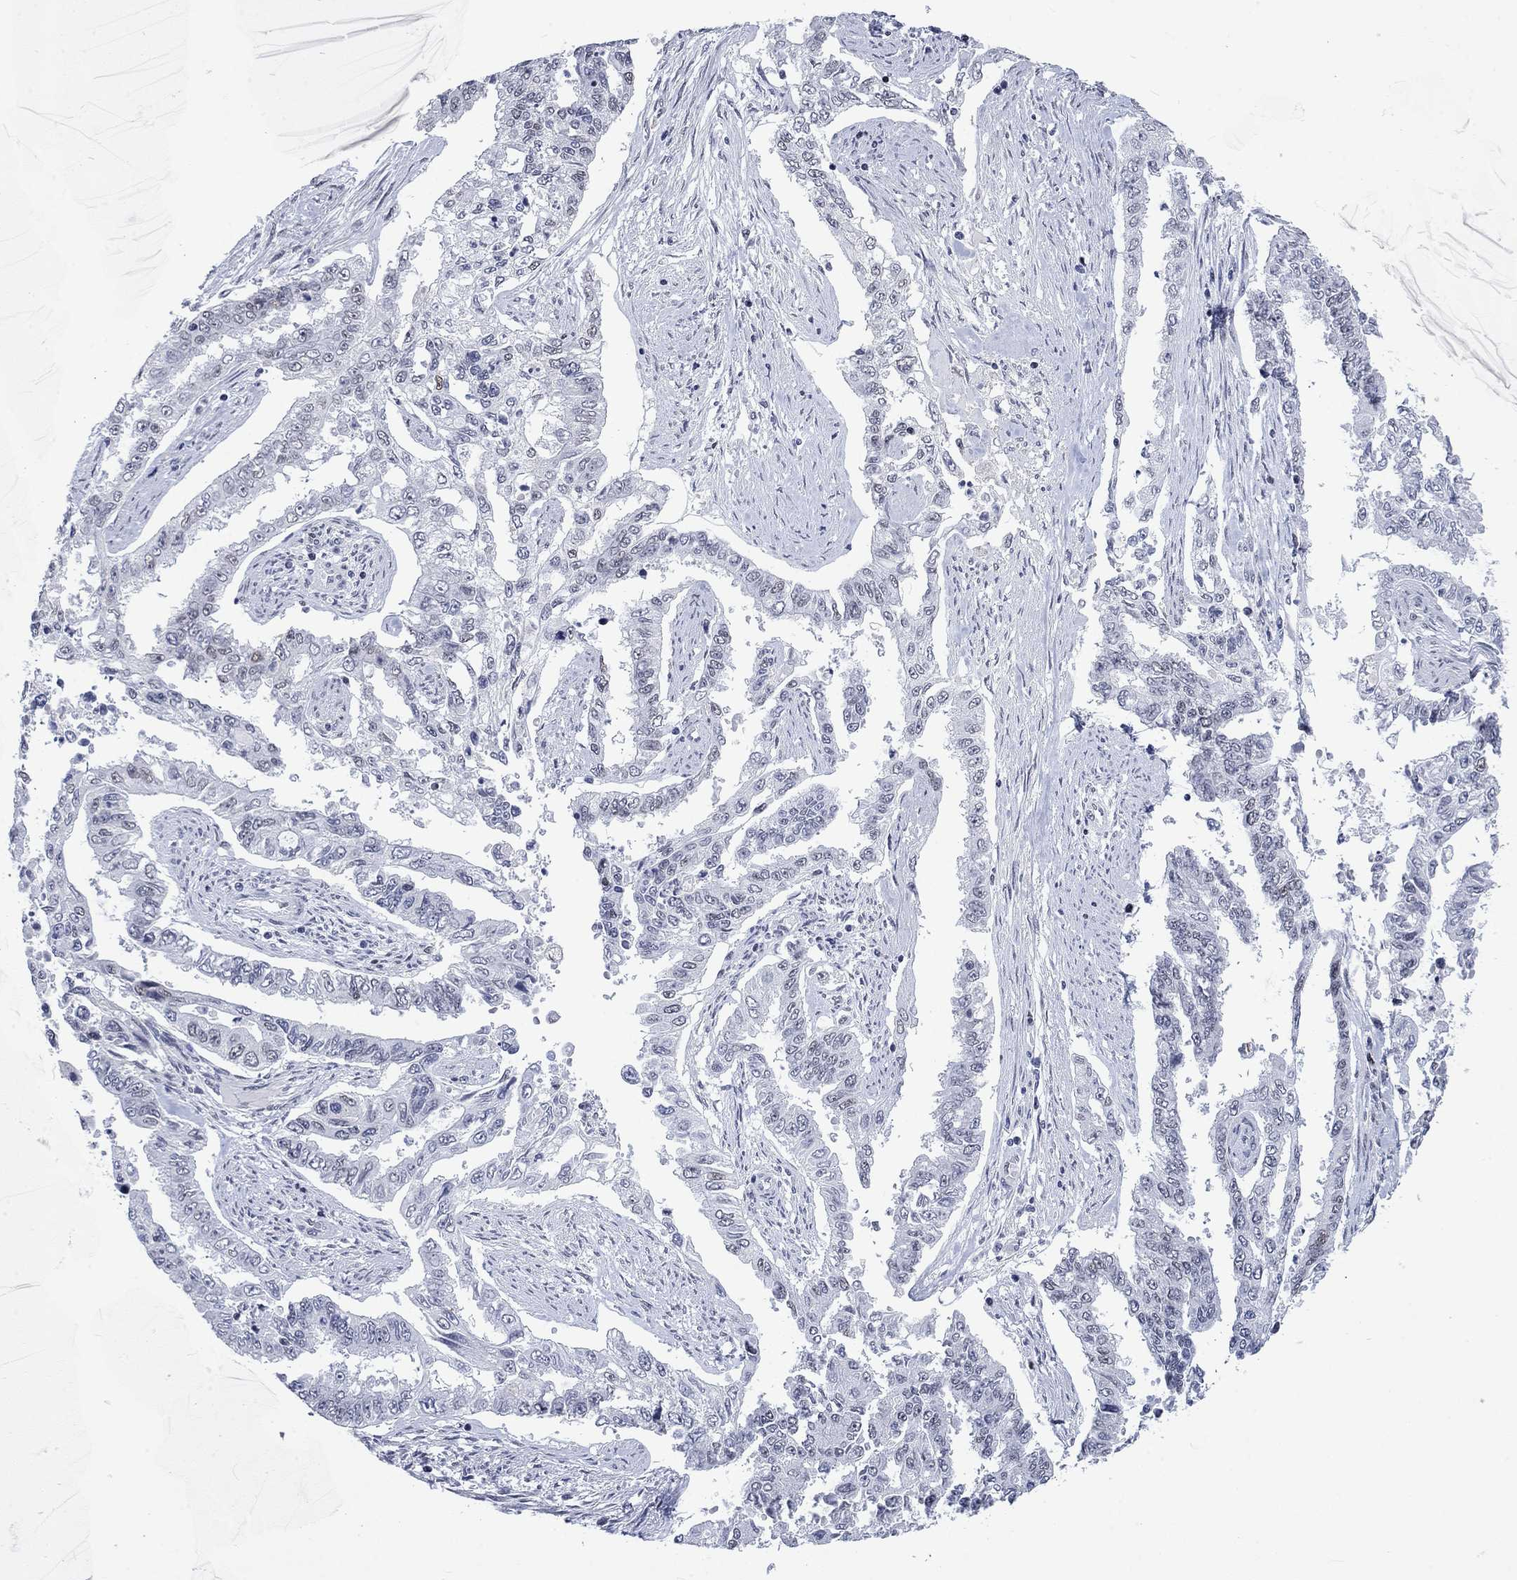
{"staining": {"intensity": "negative", "quantity": "none", "location": "none"}, "tissue": "endometrial cancer", "cell_type": "Tumor cells", "image_type": "cancer", "snomed": [{"axis": "morphology", "description": "Adenocarcinoma, NOS"}, {"axis": "topography", "description": "Uterus"}], "caption": "Immunohistochemistry (IHC) micrograph of neoplastic tissue: human adenocarcinoma (endometrial) stained with DAB reveals no significant protein staining in tumor cells. (DAB immunohistochemistry with hematoxylin counter stain).", "gene": "HCFC1", "patient": {"sex": "female", "age": 59}}